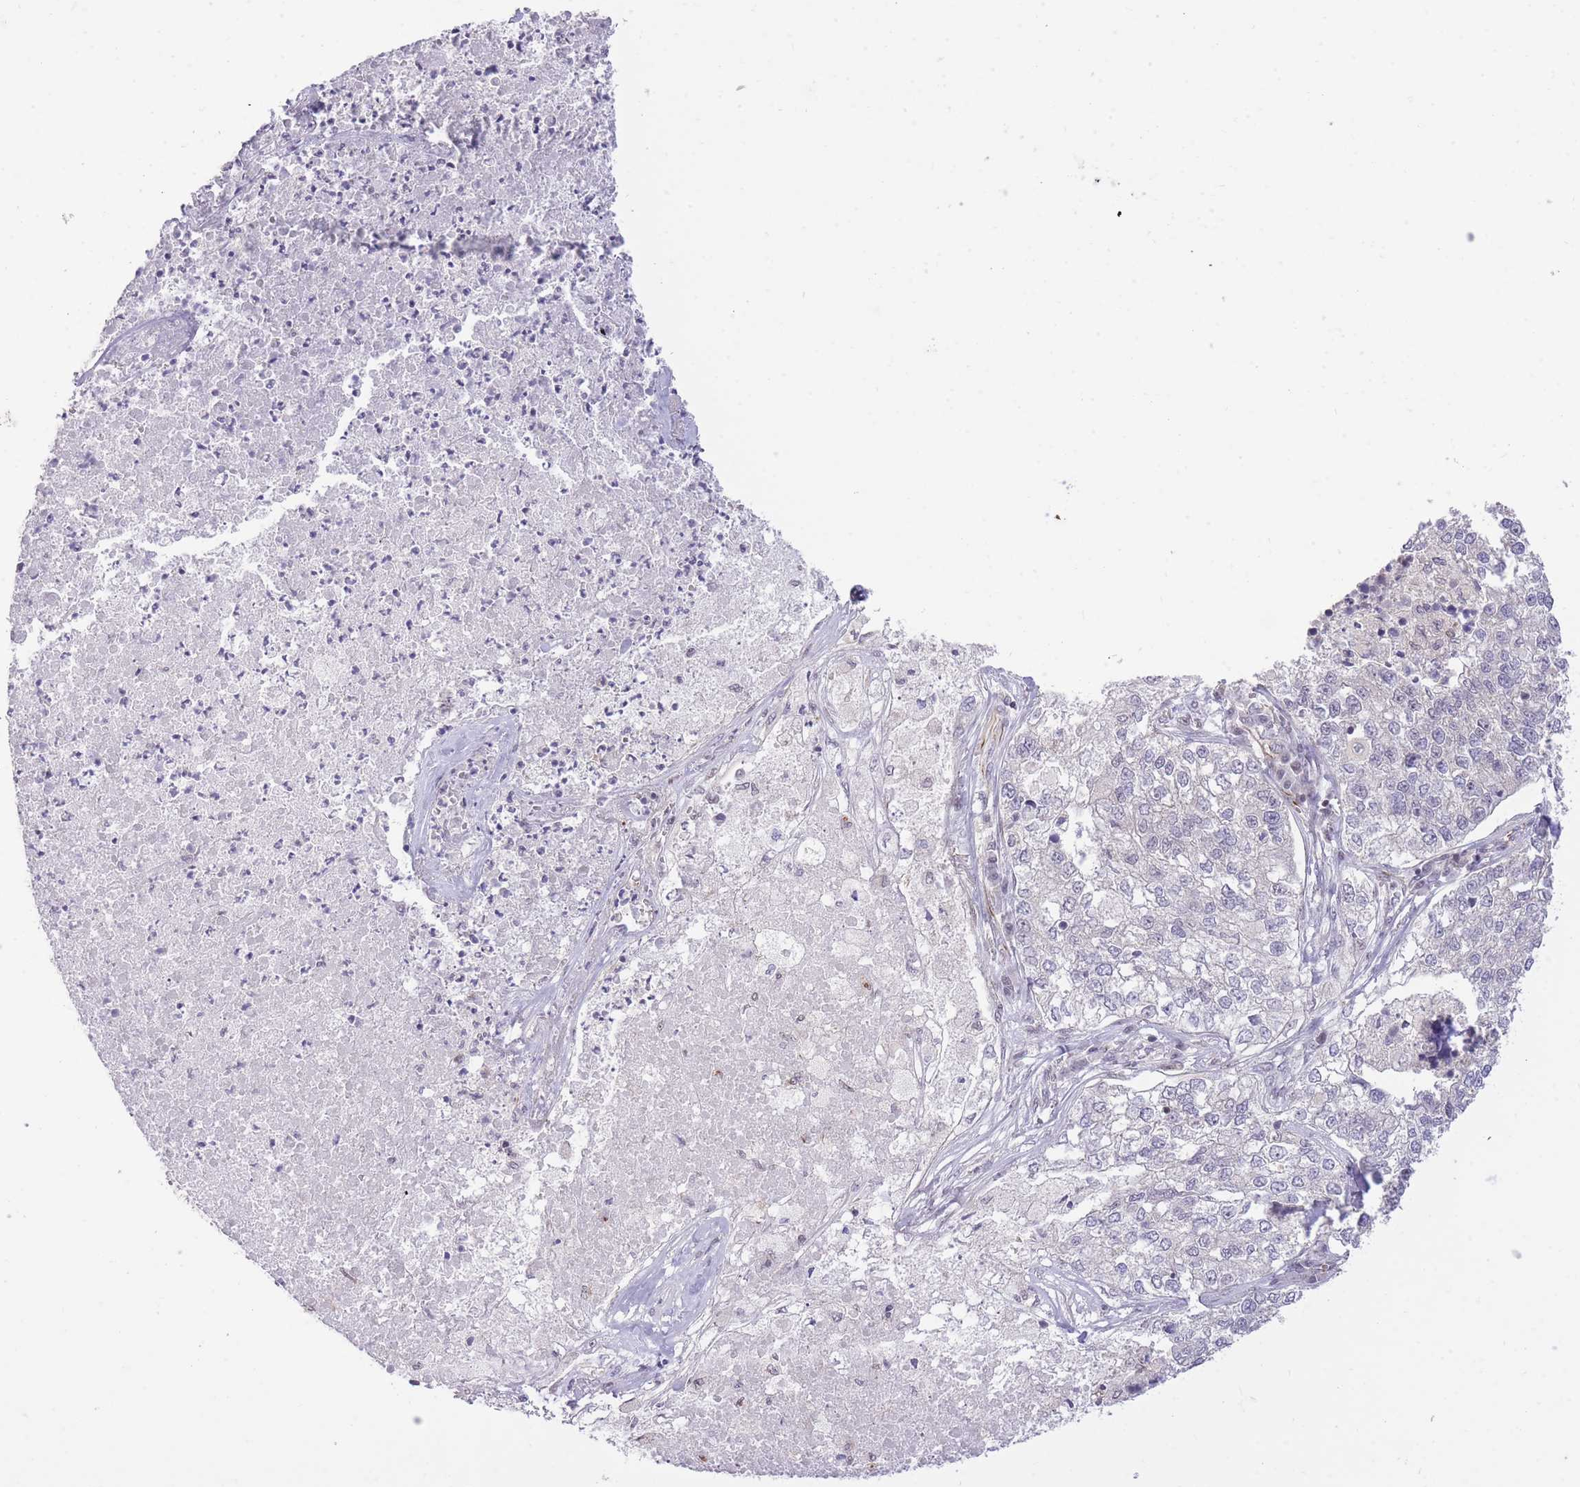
{"staining": {"intensity": "negative", "quantity": "none", "location": "none"}, "tissue": "lung cancer", "cell_type": "Tumor cells", "image_type": "cancer", "snomed": [{"axis": "morphology", "description": "Adenocarcinoma, NOS"}, {"axis": "topography", "description": "Lung"}], "caption": "Image shows no significant protein positivity in tumor cells of lung adenocarcinoma.", "gene": "ELL", "patient": {"sex": "male", "age": 49}}